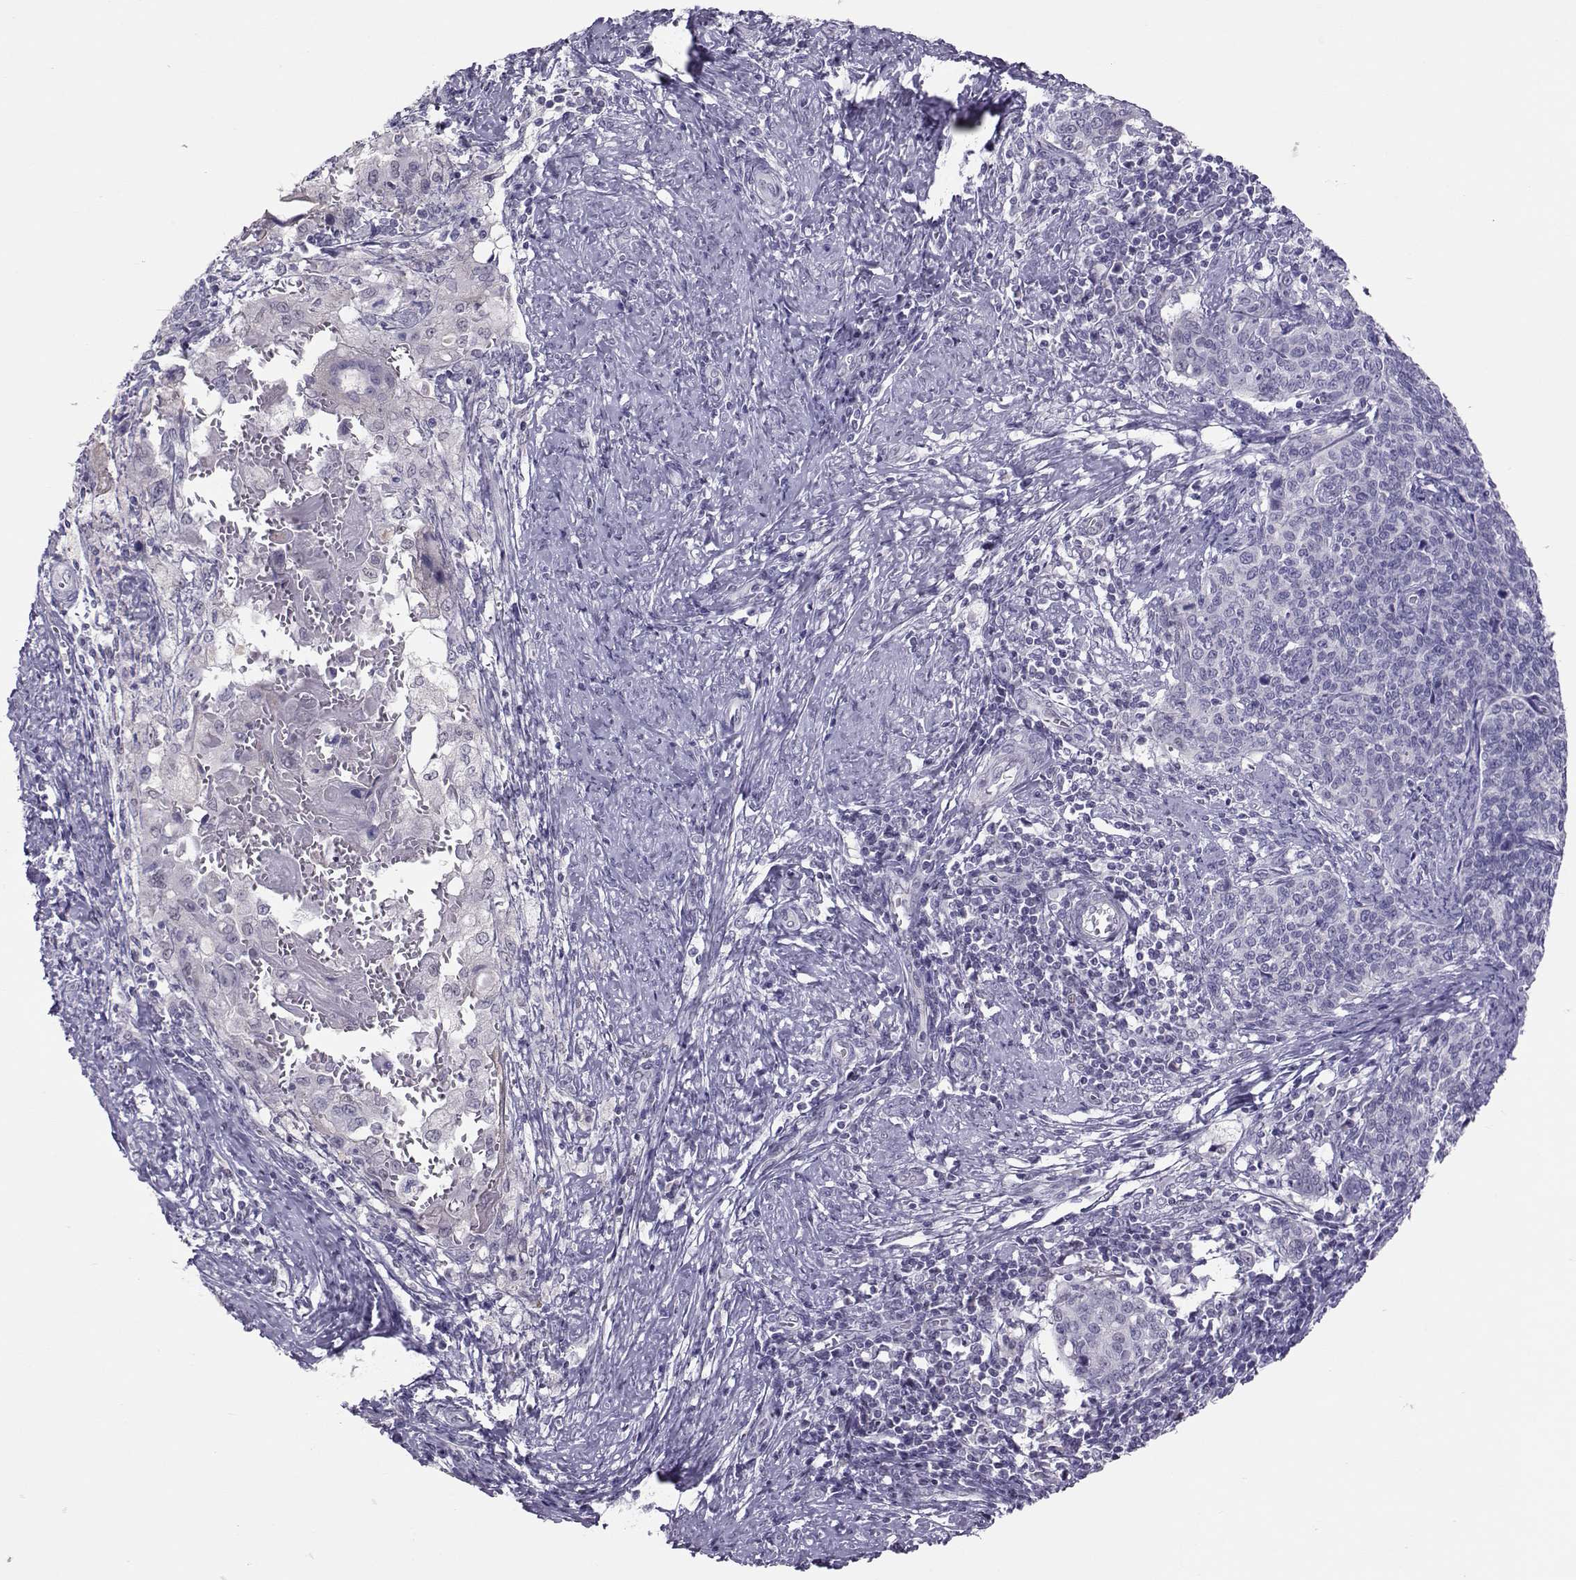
{"staining": {"intensity": "negative", "quantity": "none", "location": "none"}, "tissue": "cervical cancer", "cell_type": "Tumor cells", "image_type": "cancer", "snomed": [{"axis": "morphology", "description": "Squamous cell carcinoma, NOS"}, {"axis": "topography", "description": "Cervix"}], "caption": "Immunohistochemical staining of cervical cancer (squamous cell carcinoma) demonstrates no significant expression in tumor cells.", "gene": "DNAAF1", "patient": {"sex": "female", "age": 39}}